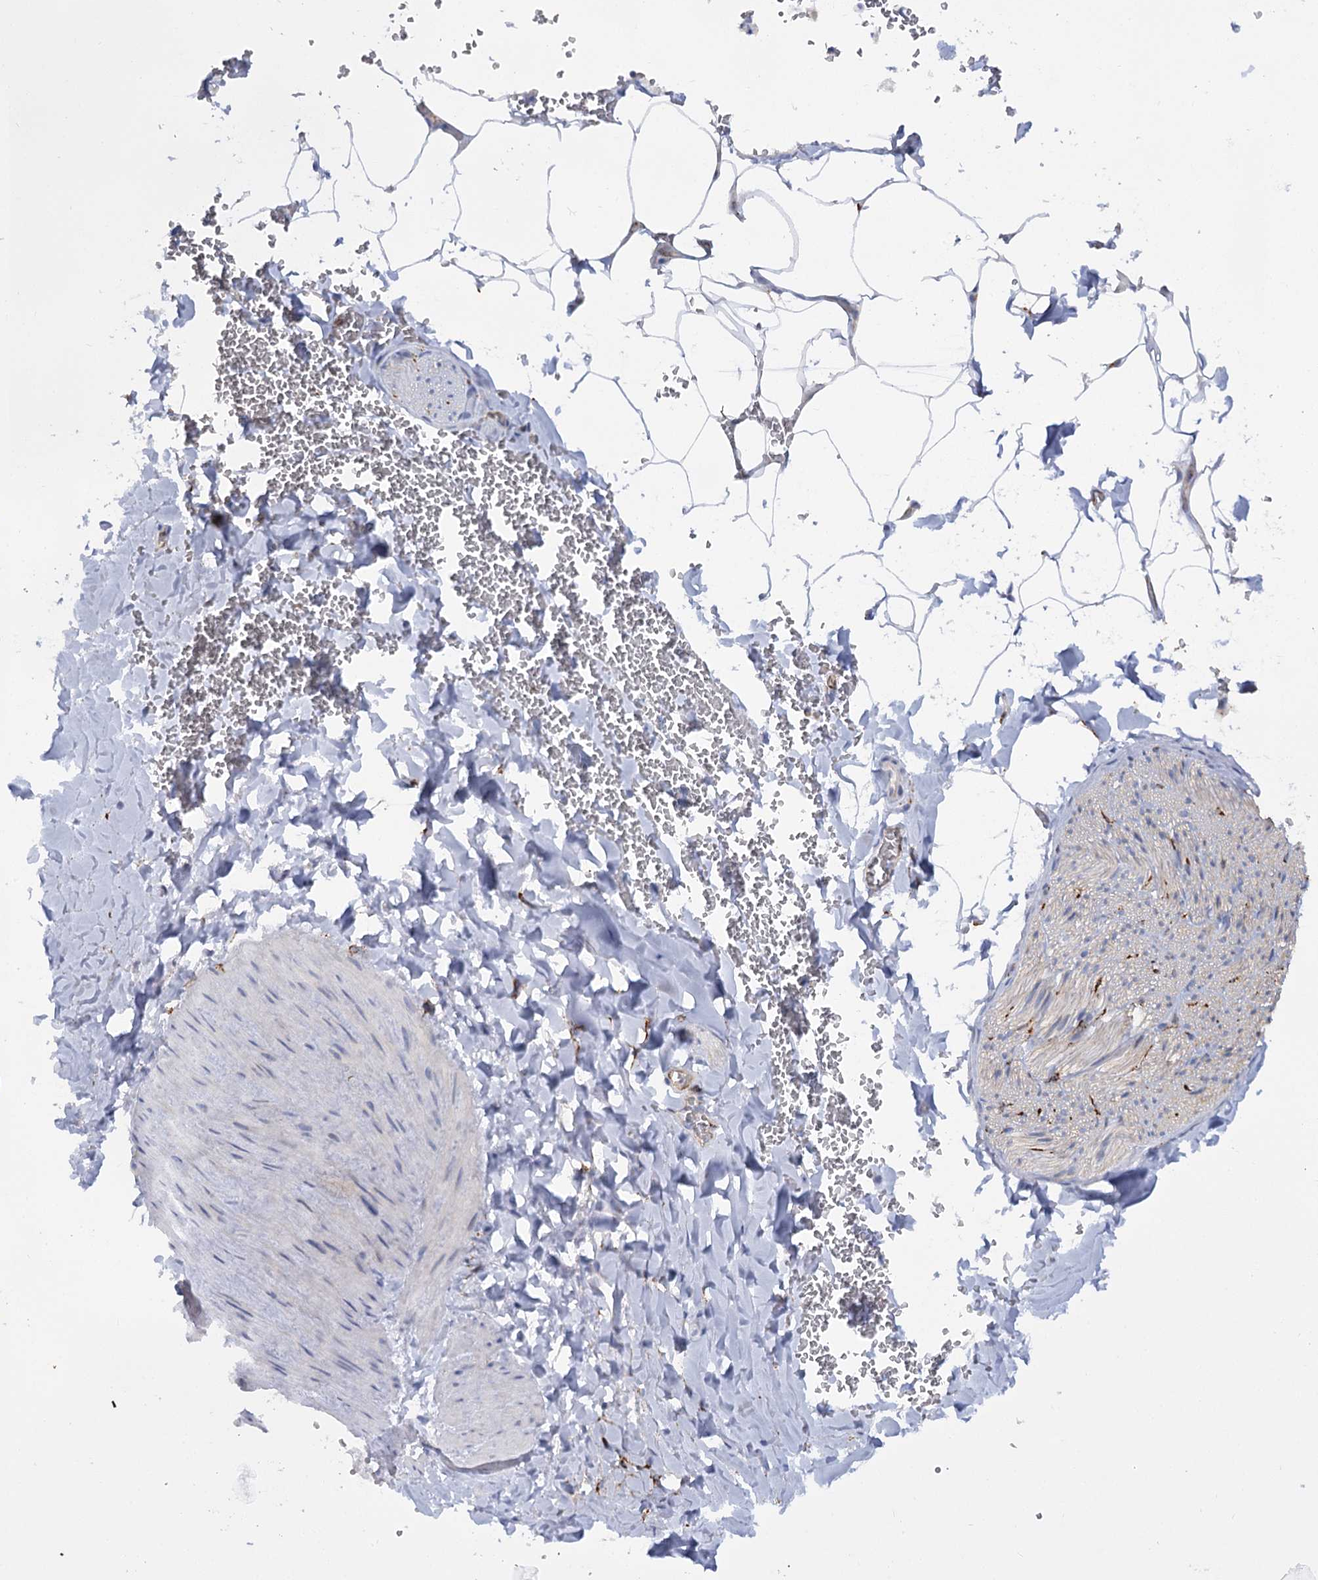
{"staining": {"intensity": "negative", "quantity": "none", "location": "none"}, "tissue": "adipose tissue", "cell_type": "Adipocytes", "image_type": "normal", "snomed": [{"axis": "morphology", "description": "Normal tissue, NOS"}, {"axis": "topography", "description": "Gallbladder"}, {"axis": "topography", "description": "Peripheral nerve tissue"}], "caption": "Immunohistochemistry (IHC) image of normal adipose tissue: adipose tissue stained with DAB (3,3'-diaminobenzidine) reveals no significant protein staining in adipocytes. The staining was performed using DAB (3,3'-diaminobenzidine) to visualize the protein expression in brown, while the nuclei were stained in blue with hematoxylin (Magnification: 20x).", "gene": "PIWIL4", "patient": {"sex": "male", "age": 38}}